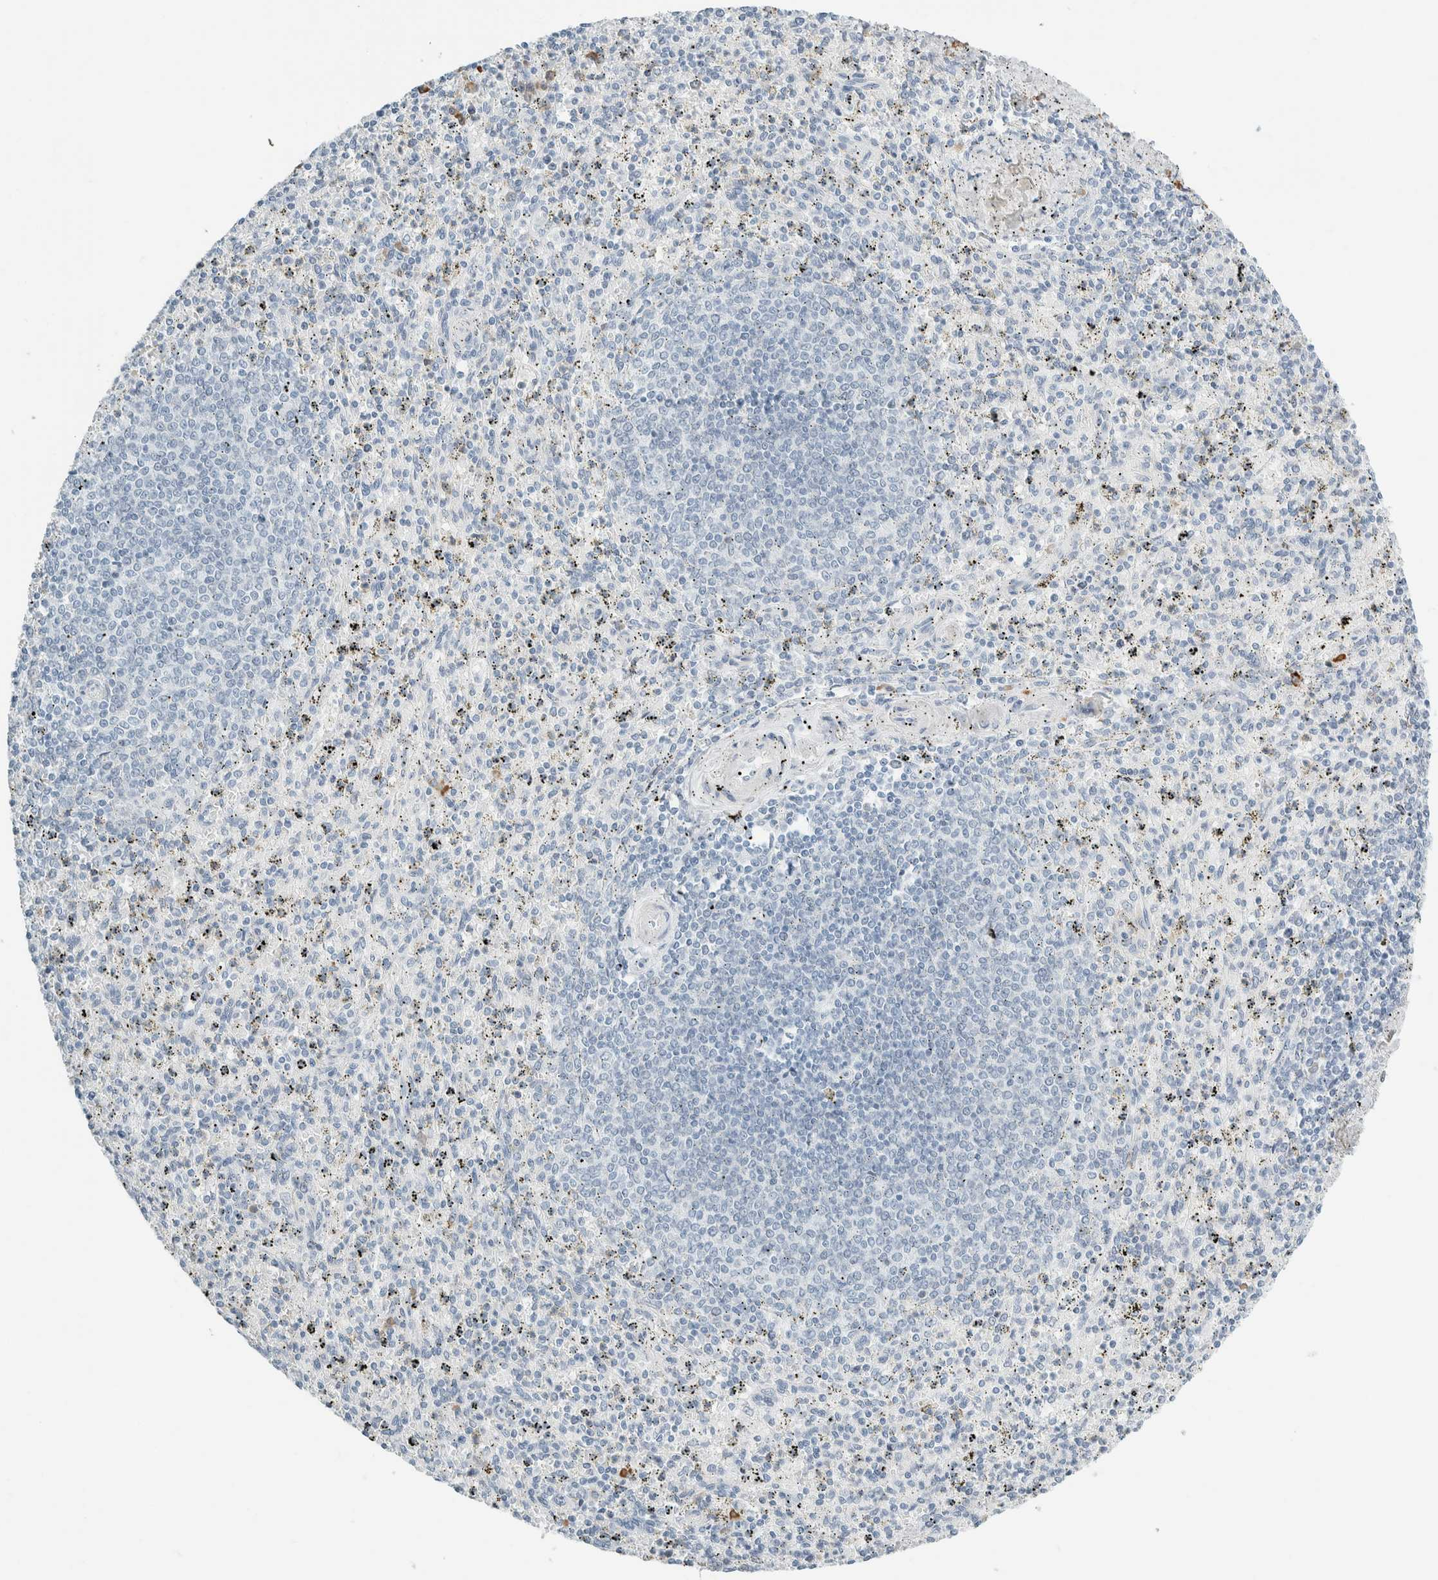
{"staining": {"intensity": "strong", "quantity": "<25%", "location": "cytoplasmic/membranous"}, "tissue": "spleen", "cell_type": "Cells in red pulp", "image_type": "normal", "snomed": [{"axis": "morphology", "description": "Normal tissue, NOS"}, {"axis": "topography", "description": "Spleen"}], "caption": "Normal spleen exhibits strong cytoplasmic/membranous expression in about <25% of cells in red pulp, visualized by immunohistochemistry. The staining was performed using DAB, with brown indicating positive protein expression. Nuclei are stained blue with hematoxylin.", "gene": "ARHGAP27", "patient": {"sex": "male", "age": 72}}